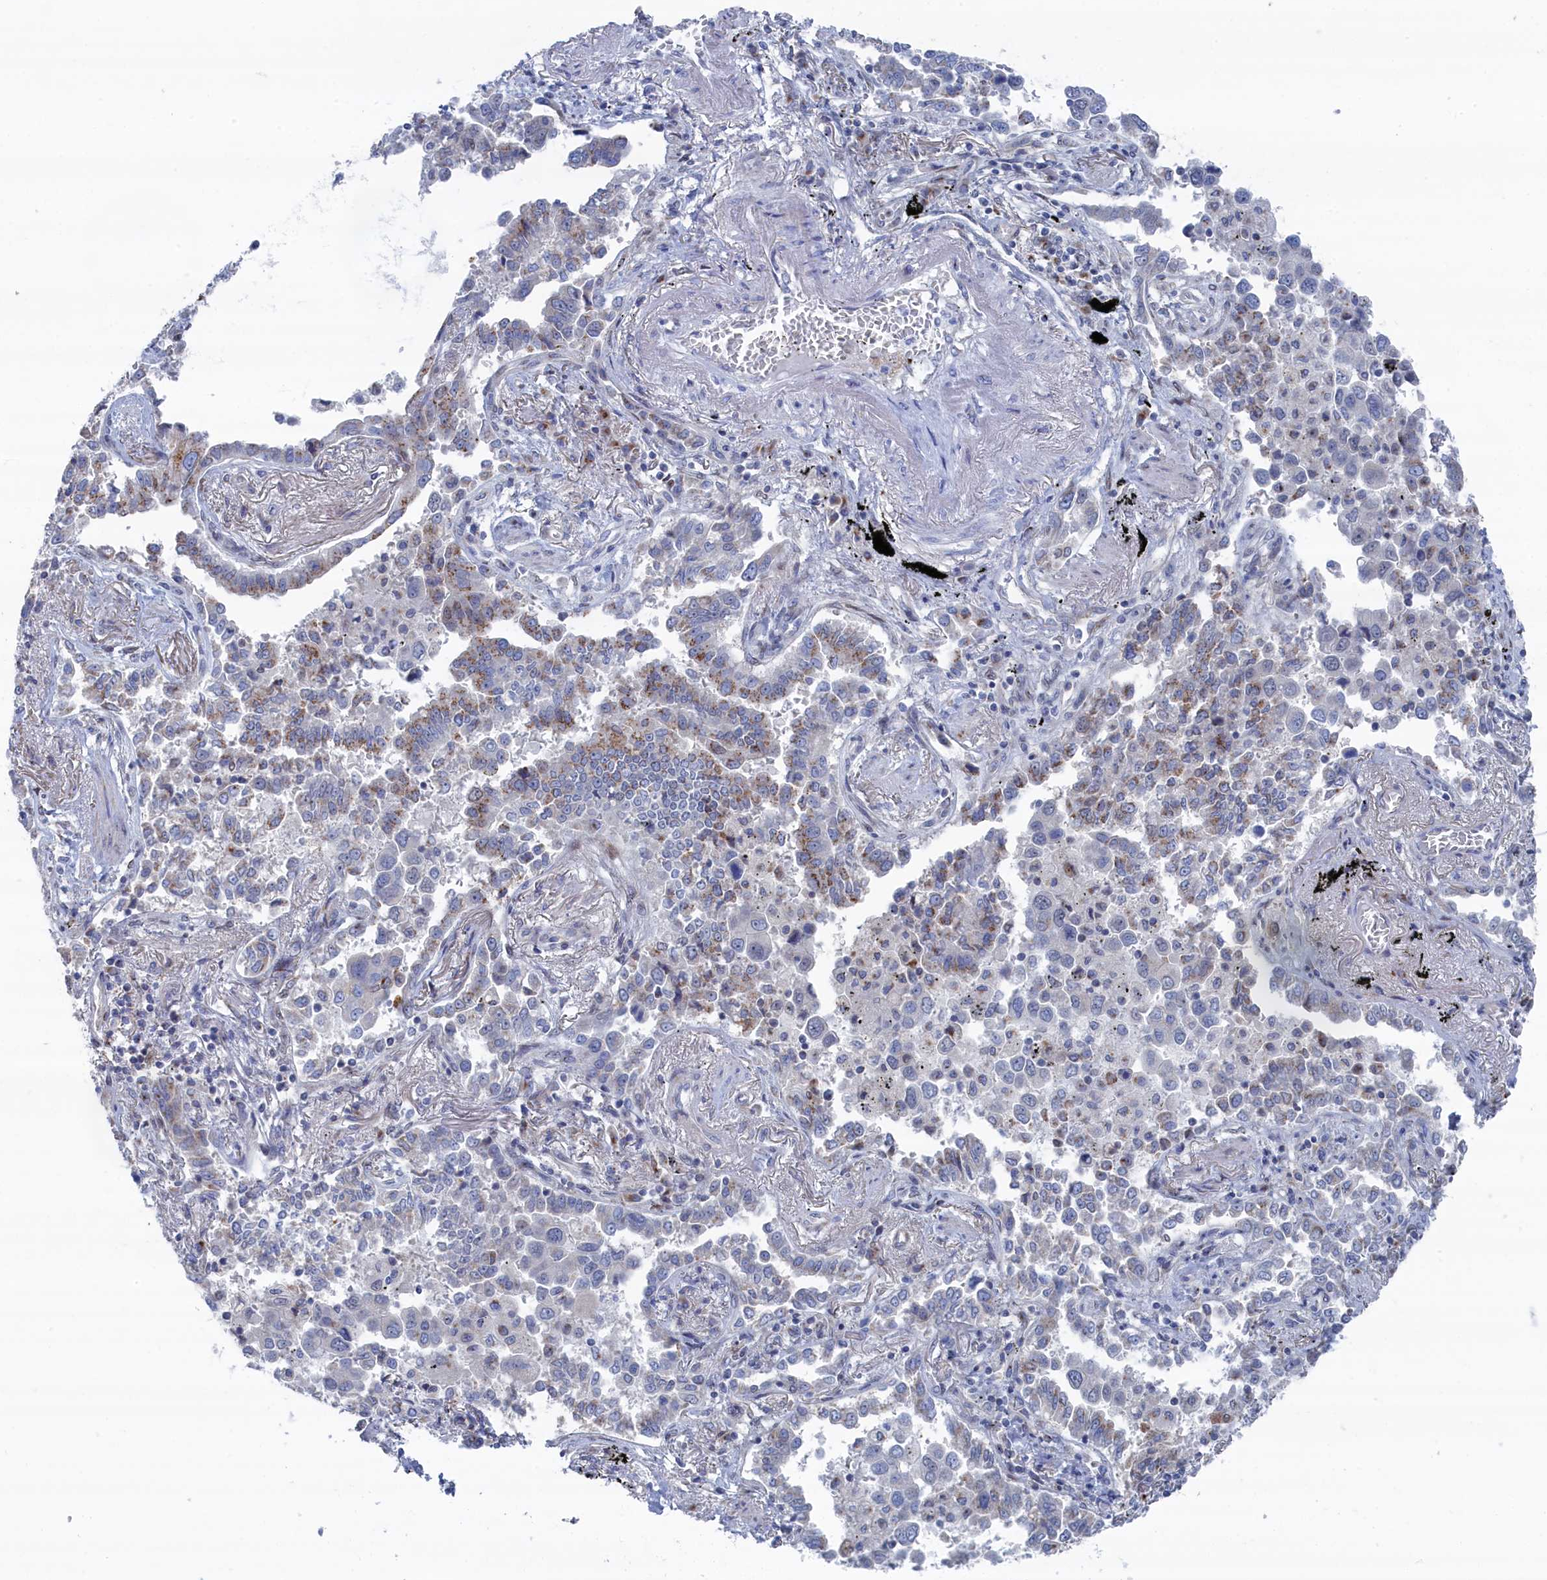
{"staining": {"intensity": "moderate", "quantity": "<25%", "location": "cytoplasmic/membranous"}, "tissue": "lung cancer", "cell_type": "Tumor cells", "image_type": "cancer", "snomed": [{"axis": "morphology", "description": "Adenocarcinoma, NOS"}, {"axis": "topography", "description": "Lung"}], "caption": "IHC of human lung cancer (adenocarcinoma) reveals low levels of moderate cytoplasmic/membranous positivity in about <25% of tumor cells. The staining was performed using DAB (3,3'-diaminobenzidine), with brown indicating positive protein expression. Nuclei are stained blue with hematoxylin.", "gene": "IRX1", "patient": {"sex": "male", "age": 67}}